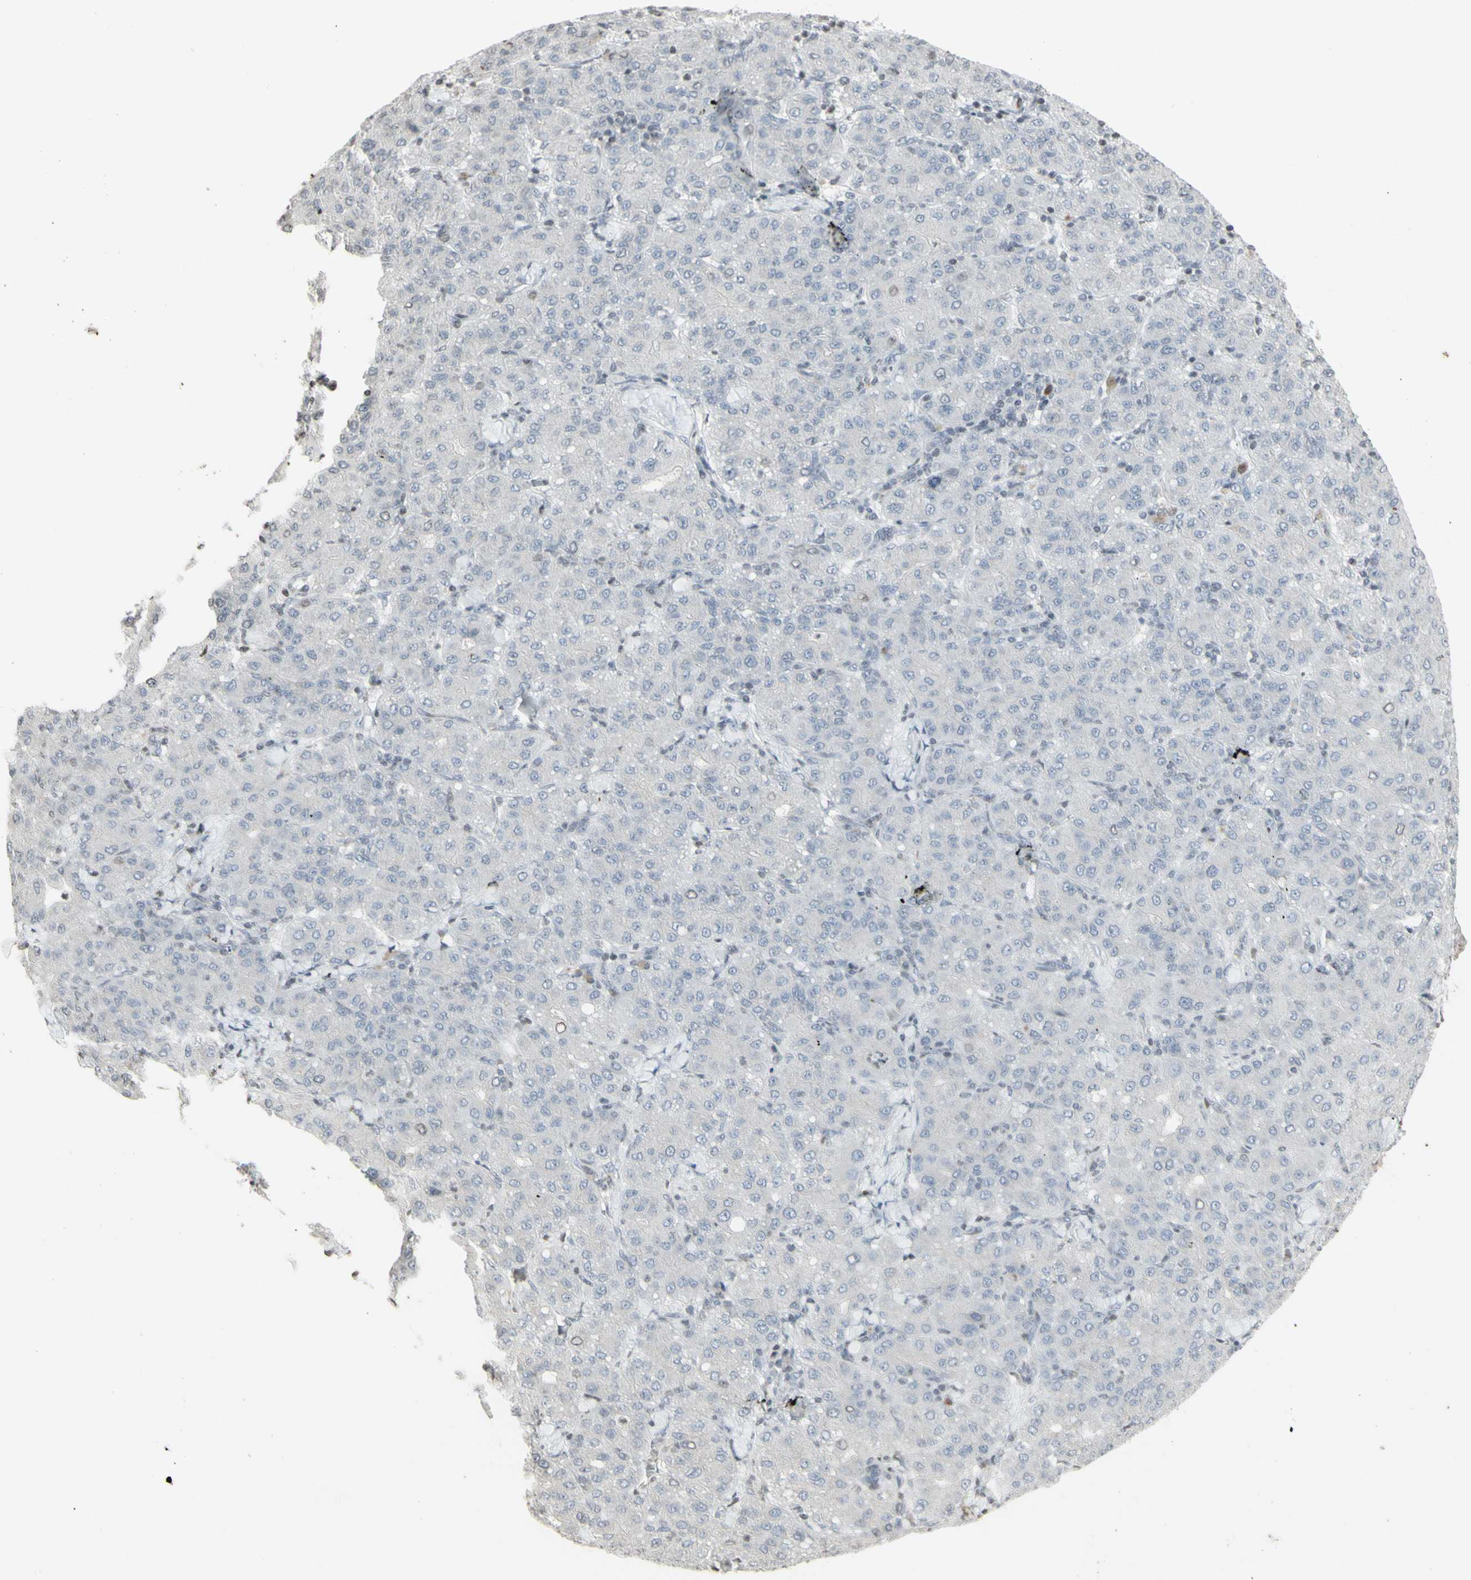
{"staining": {"intensity": "negative", "quantity": "none", "location": "none"}, "tissue": "liver cancer", "cell_type": "Tumor cells", "image_type": "cancer", "snomed": [{"axis": "morphology", "description": "Carcinoma, Hepatocellular, NOS"}, {"axis": "topography", "description": "Liver"}], "caption": "The IHC micrograph has no significant staining in tumor cells of liver cancer (hepatocellular carcinoma) tissue.", "gene": "MUC5AC", "patient": {"sex": "male", "age": 65}}